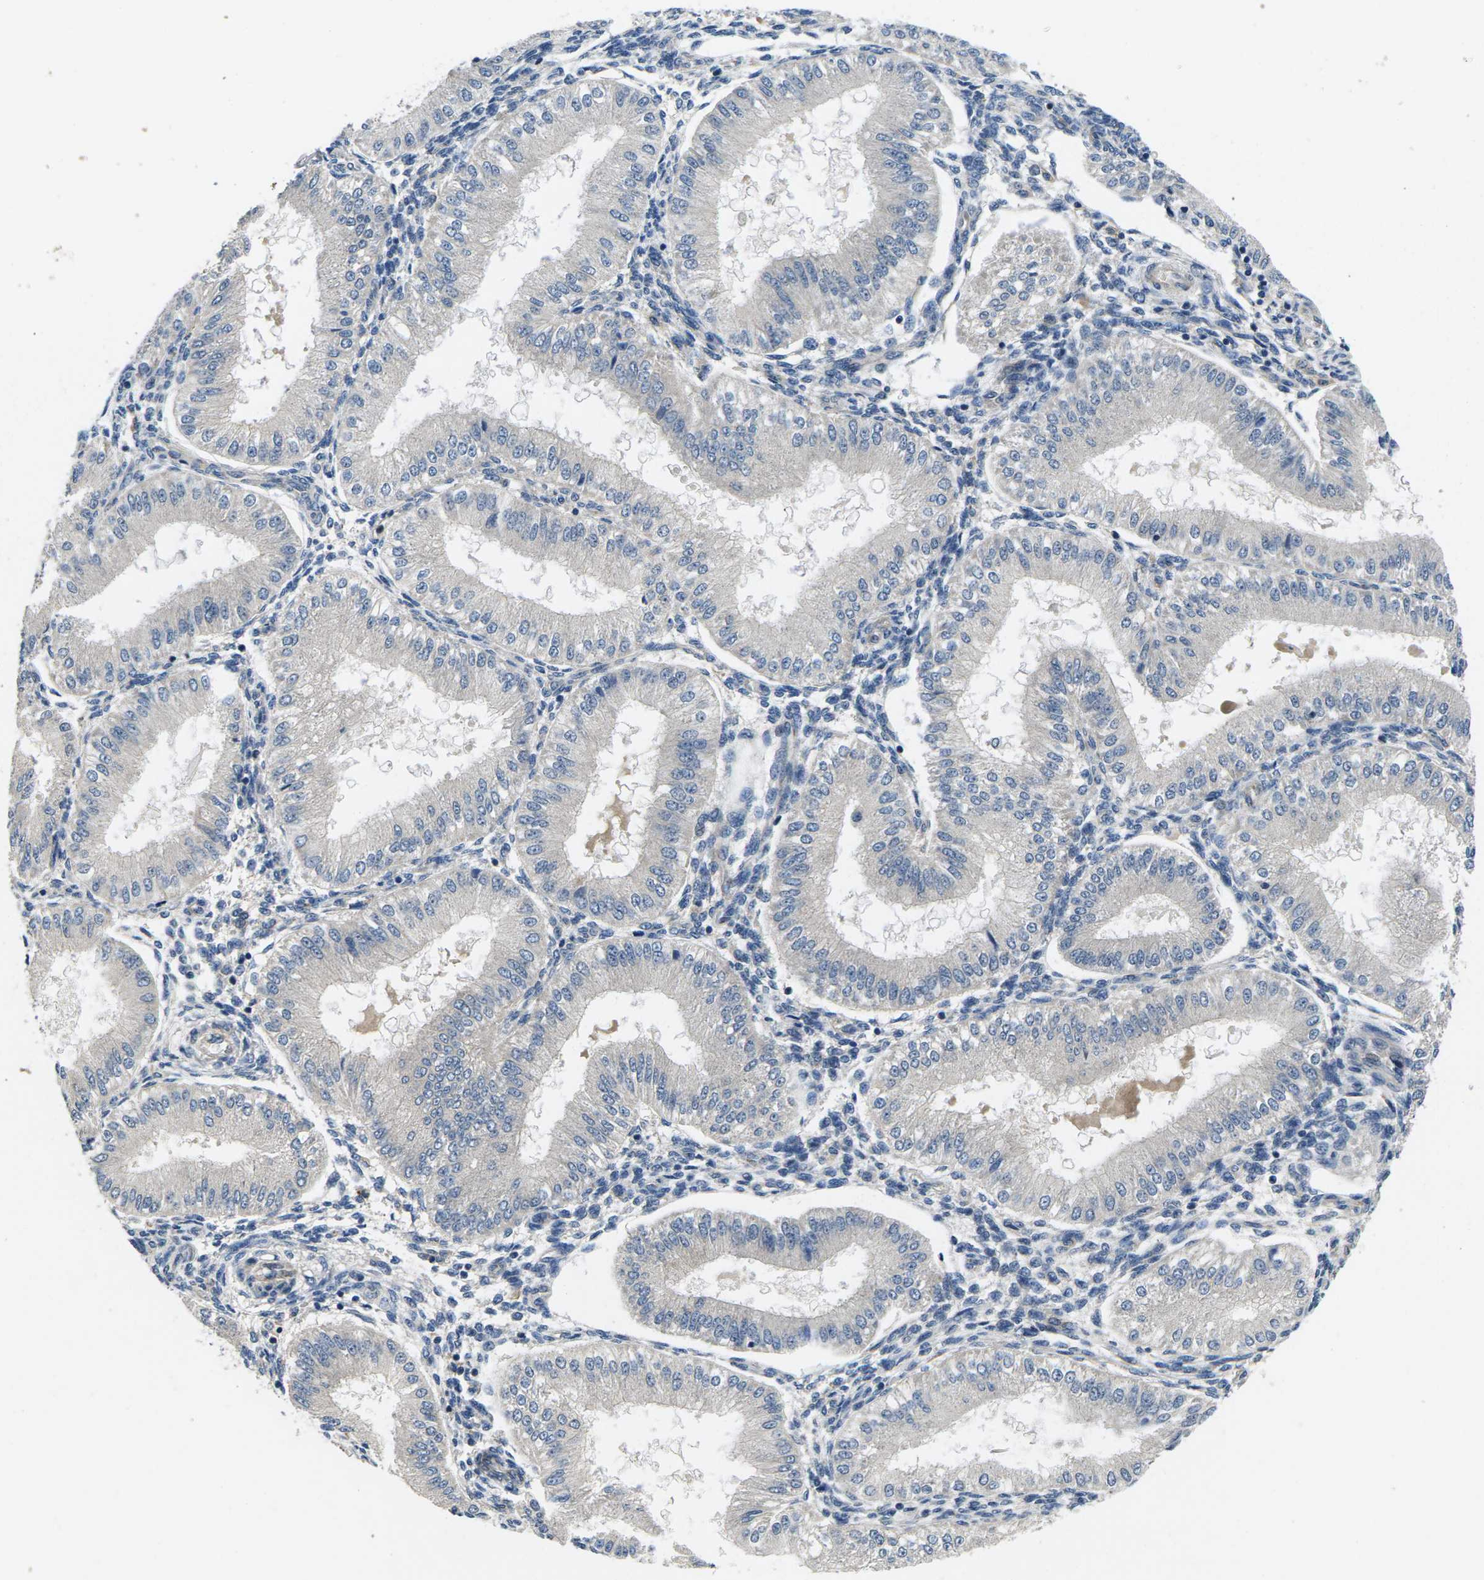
{"staining": {"intensity": "negative", "quantity": "none", "location": "none"}, "tissue": "endometrium", "cell_type": "Cells in endometrial stroma", "image_type": "normal", "snomed": [{"axis": "morphology", "description": "Normal tissue, NOS"}, {"axis": "topography", "description": "Endometrium"}], "caption": "DAB (3,3'-diaminobenzidine) immunohistochemical staining of normal human endometrium displays no significant staining in cells in endometrial stroma.", "gene": "PLCE1", "patient": {"sex": "female", "age": 39}}